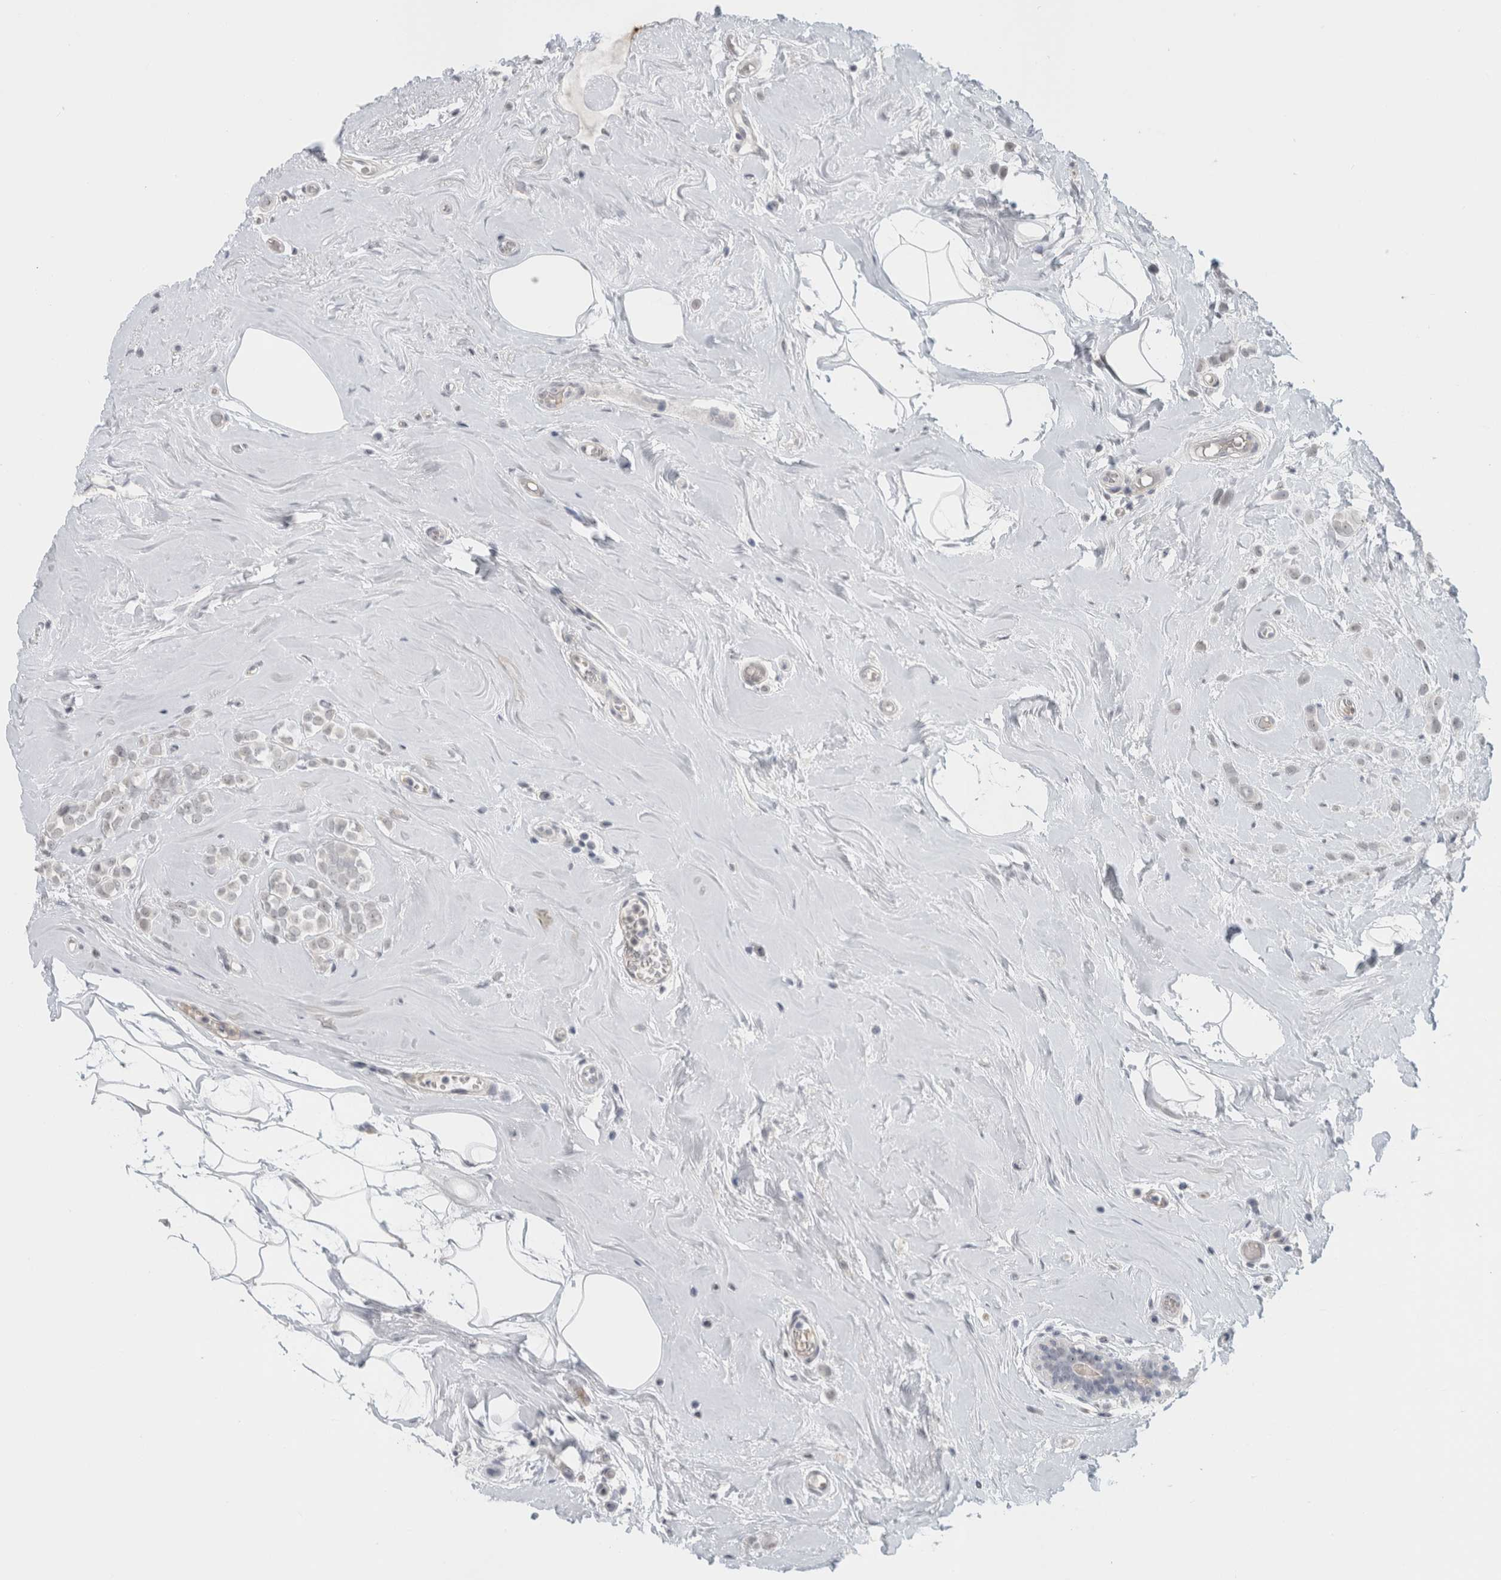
{"staining": {"intensity": "negative", "quantity": "none", "location": "none"}, "tissue": "breast cancer", "cell_type": "Tumor cells", "image_type": "cancer", "snomed": [{"axis": "morphology", "description": "Lobular carcinoma"}, {"axis": "topography", "description": "Breast"}], "caption": "DAB immunohistochemical staining of breast cancer displays no significant positivity in tumor cells.", "gene": "FMR1NB", "patient": {"sex": "female", "age": 47}}